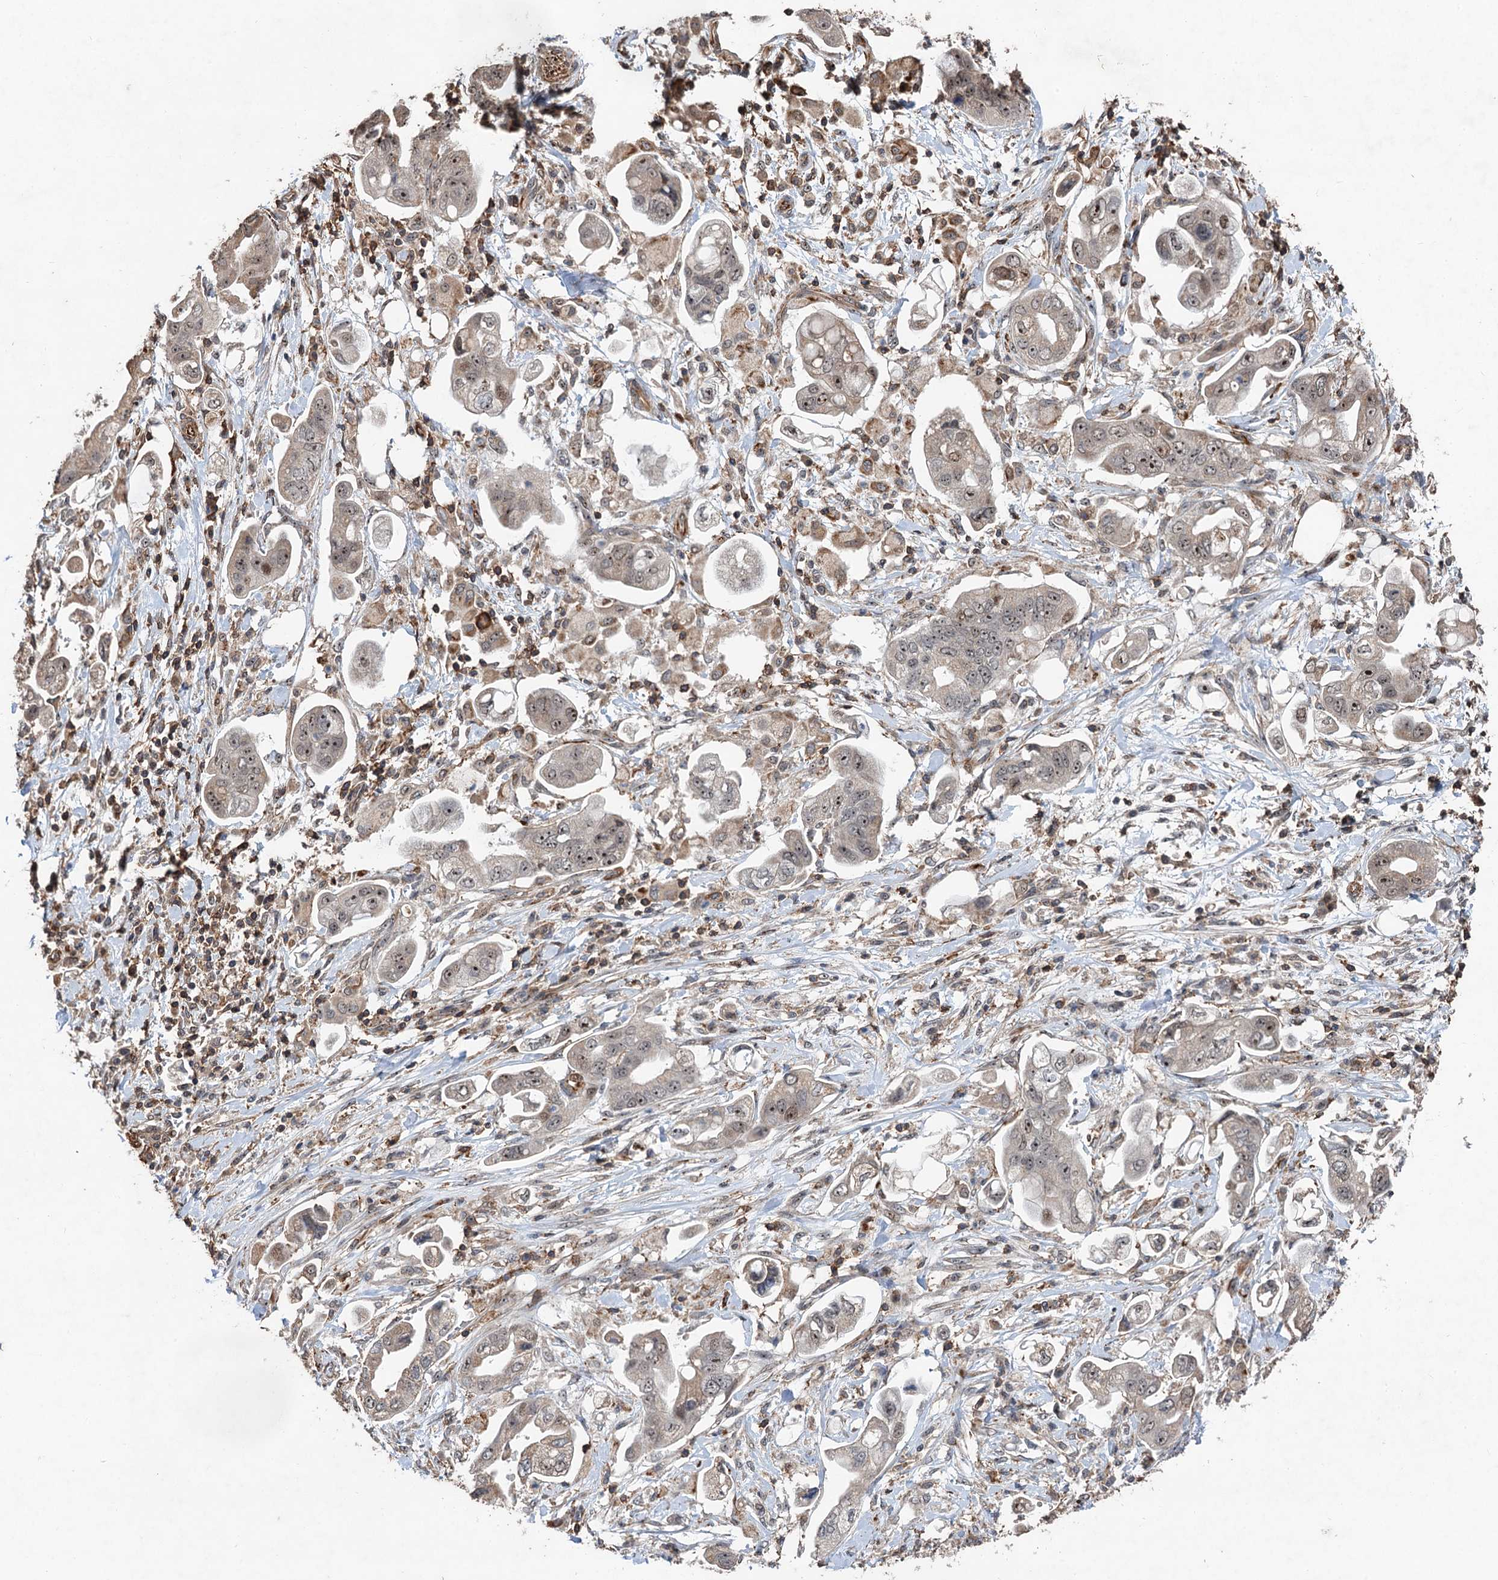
{"staining": {"intensity": "weak", "quantity": ">75%", "location": "cytoplasmic/membranous,nuclear"}, "tissue": "stomach cancer", "cell_type": "Tumor cells", "image_type": "cancer", "snomed": [{"axis": "morphology", "description": "Adenocarcinoma, NOS"}, {"axis": "topography", "description": "Stomach"}], "caption": "Human stomach cancer stained with a brown dye demonstrates weak cytoplasmic/membranous and nuclear positive positivity in about >75% of tumor cells.", "gene": "TMA16", "patient": {"sex": "male", "age": 62}}